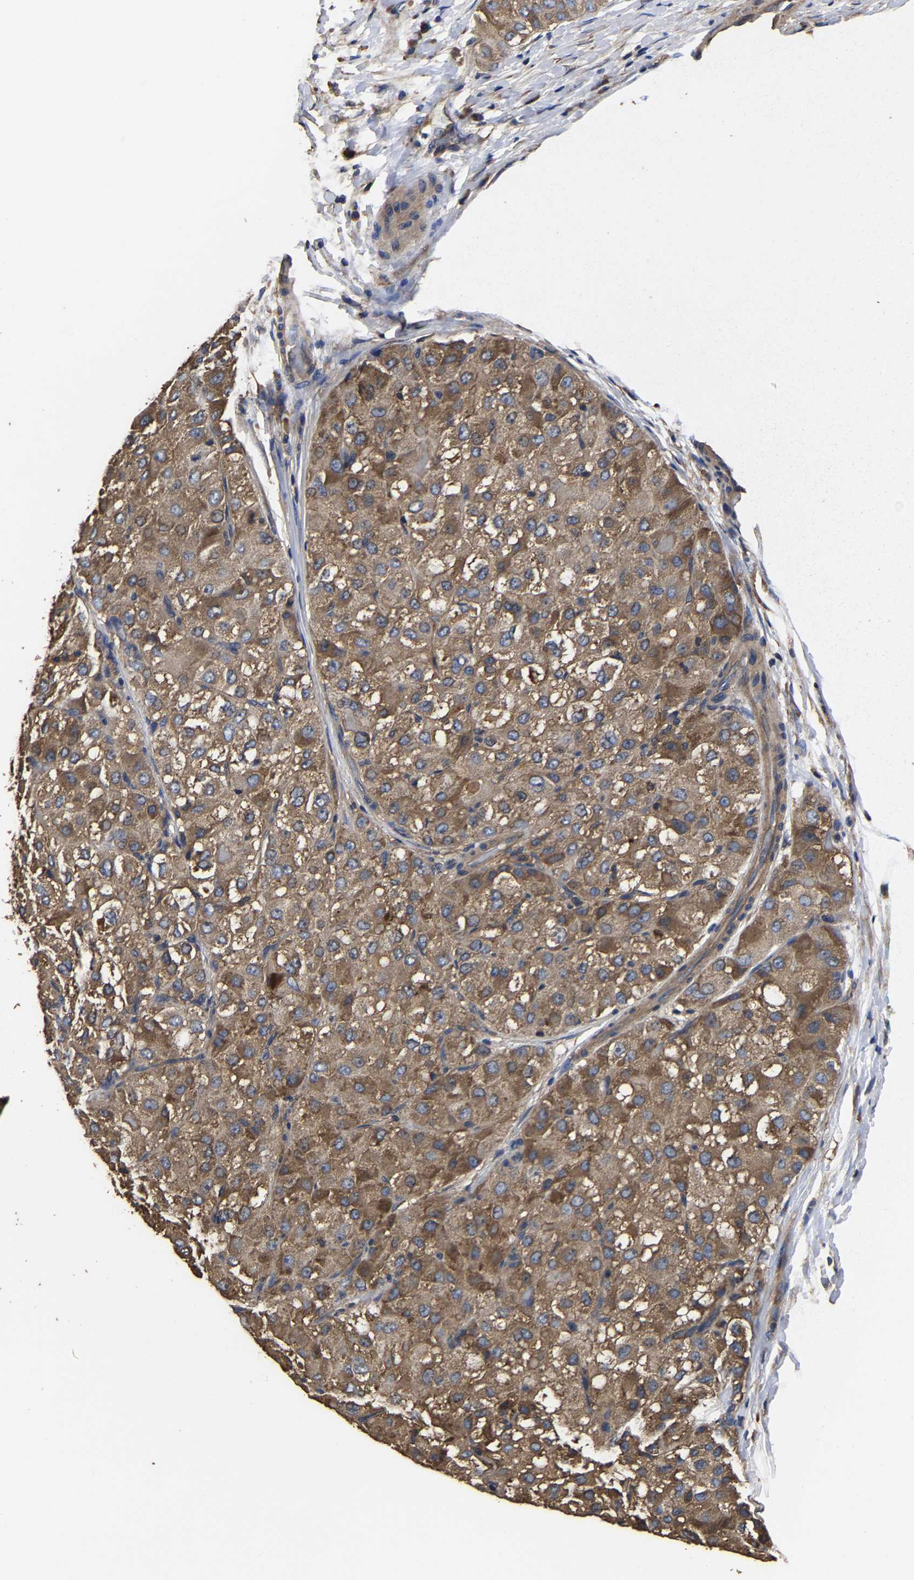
{"staining": {"intensity": "moderate", "quantity": ">75%", "location": "cytoplasmic/membranous"}, "tissue": "liver cancer", "cell_type": "Tumor cells", "image_type": "cancer", "snomed": [{"axis": "morphology", "description": "Carcinoma, Hepatocellular, NOS"}, {"axis": "topography", "description": "Liver"}], "caption": "About >75% of tumor cells in liver hepatocellular carcinoma exhibit moderate cytoplasmic/membranous protein expression as visualized by brown immunohistochemical staining.", "gene": "ITCH", "patient": {"sex": "female", "age": 58}}